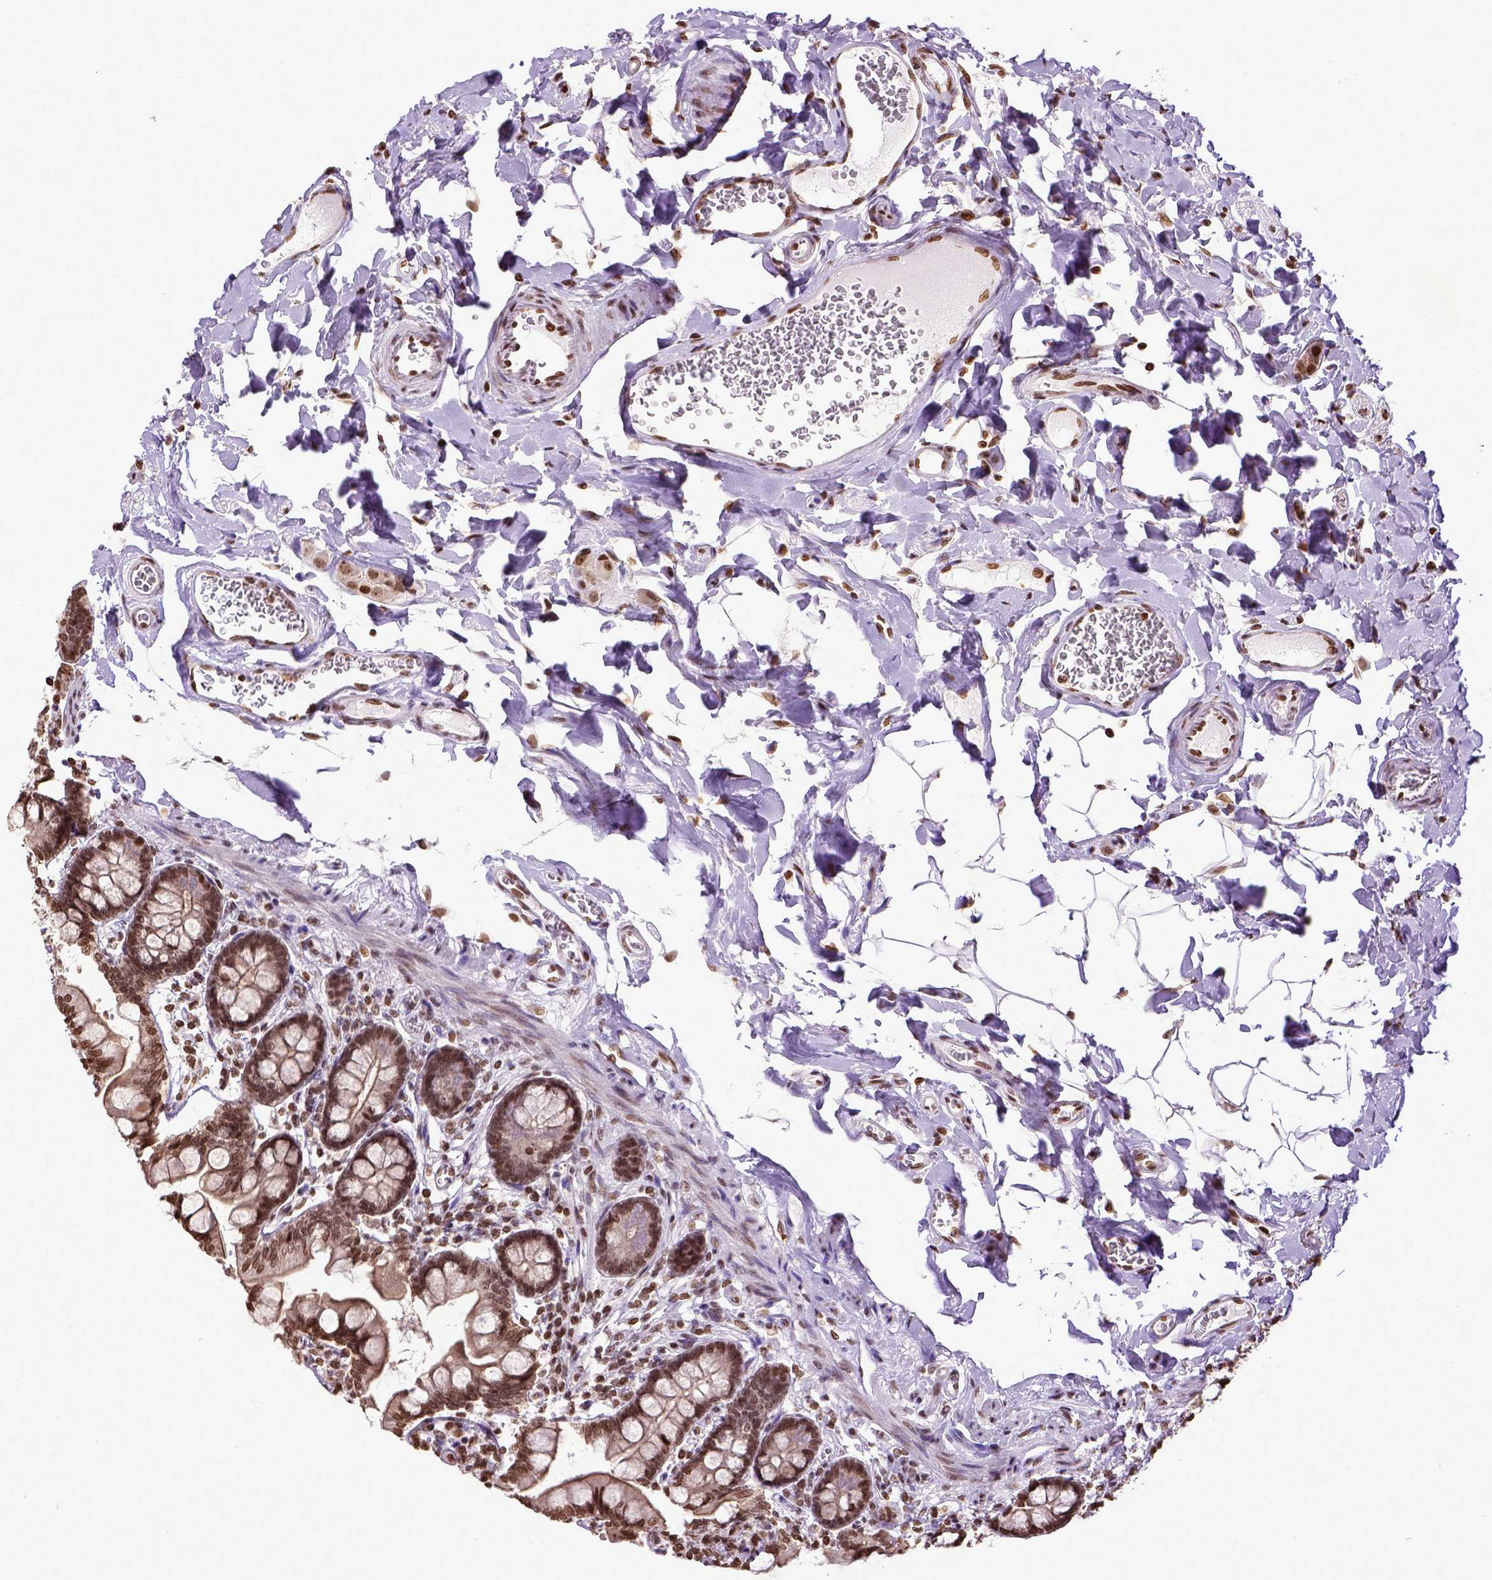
{"staining": {"intensity": "moderate", "quantity": ">75%", "location": "nuclear"}, "tissue": "small intestine", "cell_type": "Glandular cells", "image_type": "normal", "snomed": [{"axis": "morphology", "description": "Normal tissue, NOS"}, {"axis": "topography", "description": "Small intestine"}], "caption": "Immunohistochemistry of unremarkable small intestine displays medium levels of moderate nuclear positivity in about >75% of glandular cells.", "gene": "ZNF75D", "patient": {"sex": "female", "age": 56}}